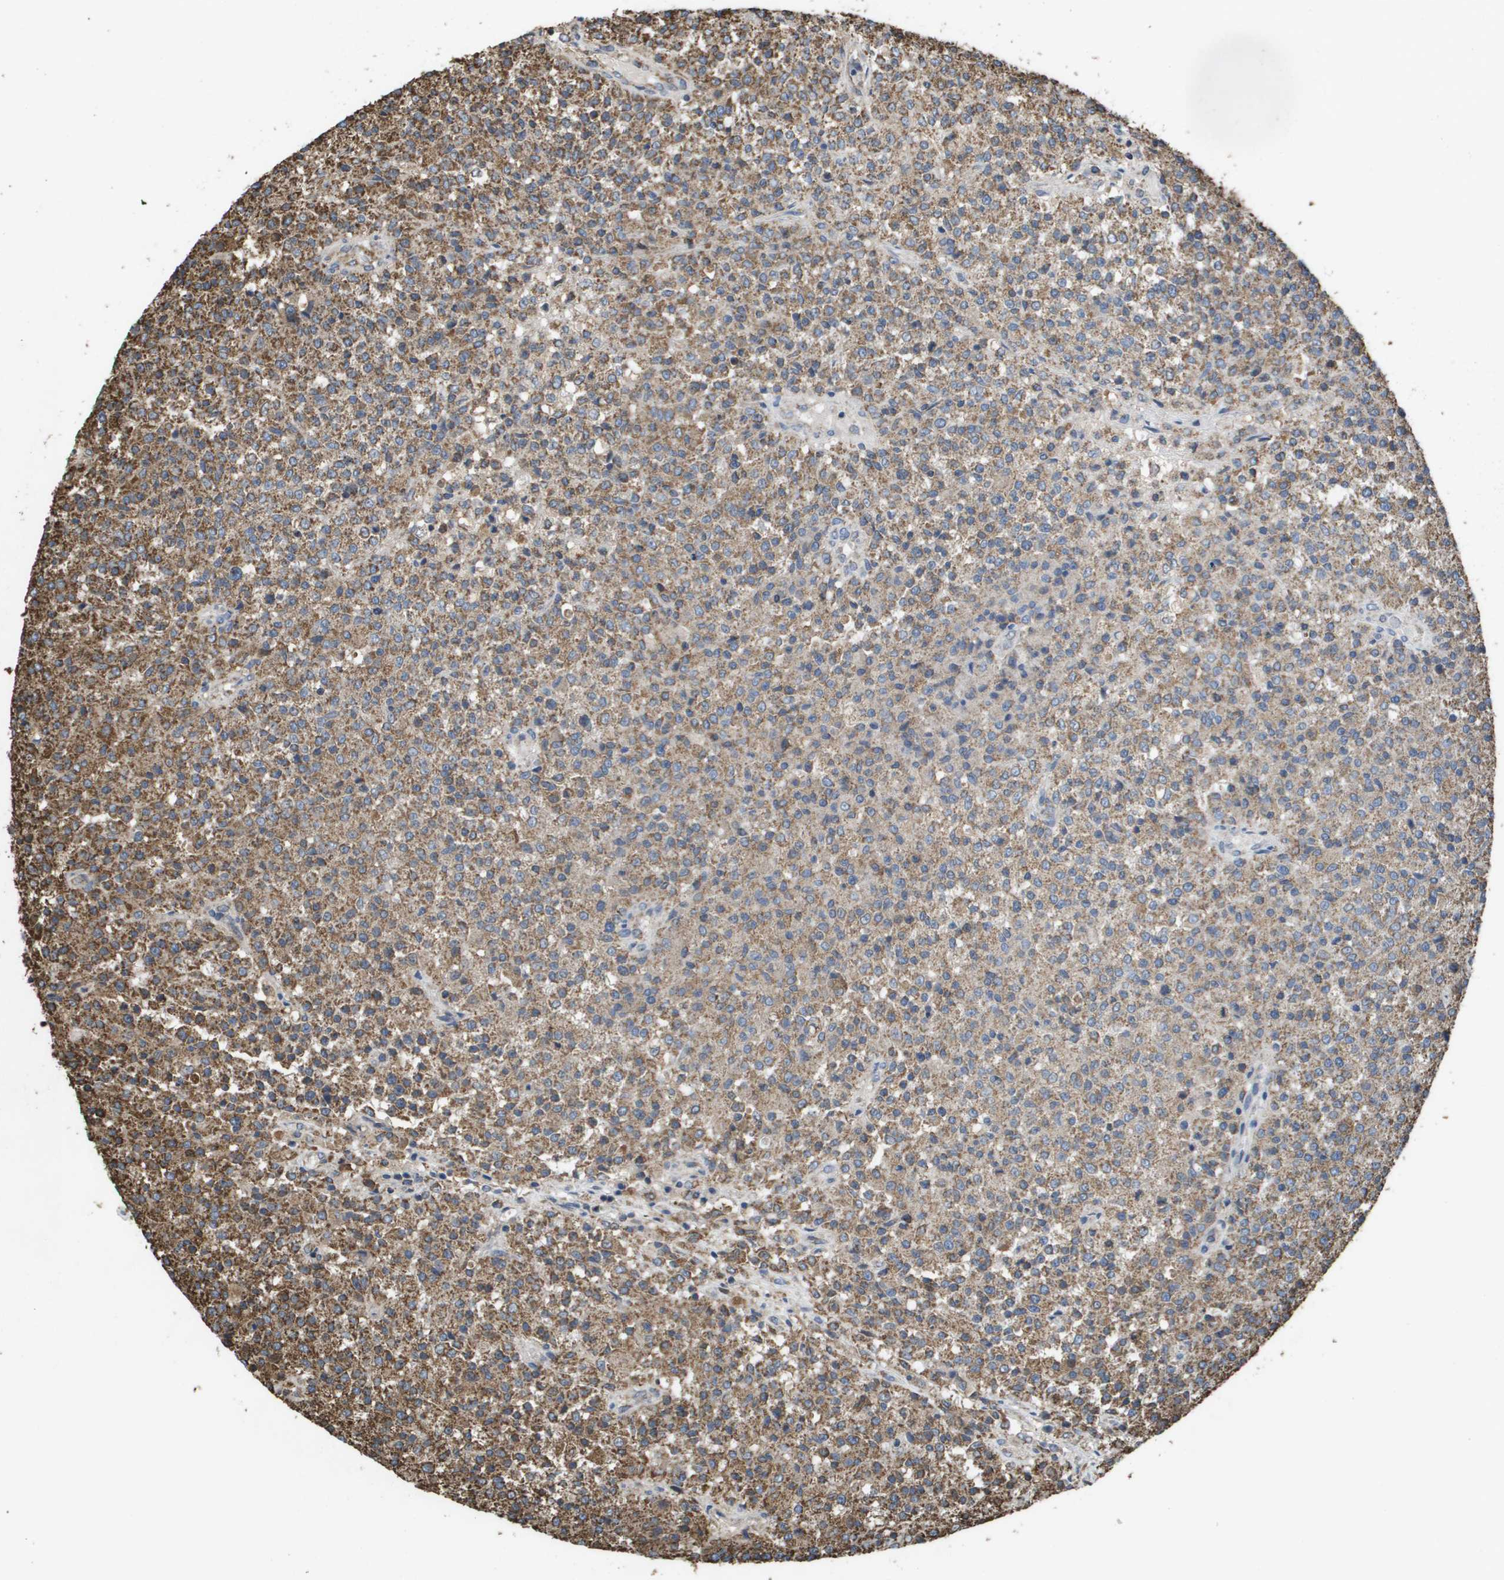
{"staining": {"intensity": "moderate", "quantity": ">75%", "location": "cytoplasmic/membranous"}, "tissue": "testis cancer", "cell_type": "Tumor cells", "image_type": "cancer", "snomed": [{"axis": "morphology", "description": "Seminoma, NOS"}, {"axis": "topography", "description": "Testis"}], "caption": "This photomicrograph displays immunohistochemistry (IHC) staining of human testis cancer, with medium moderate cytoplasmic/membranous staining in about >75% of tumor cells.", "gene": "HSPE1", "patient": {"sex": "male", "age": 59}}